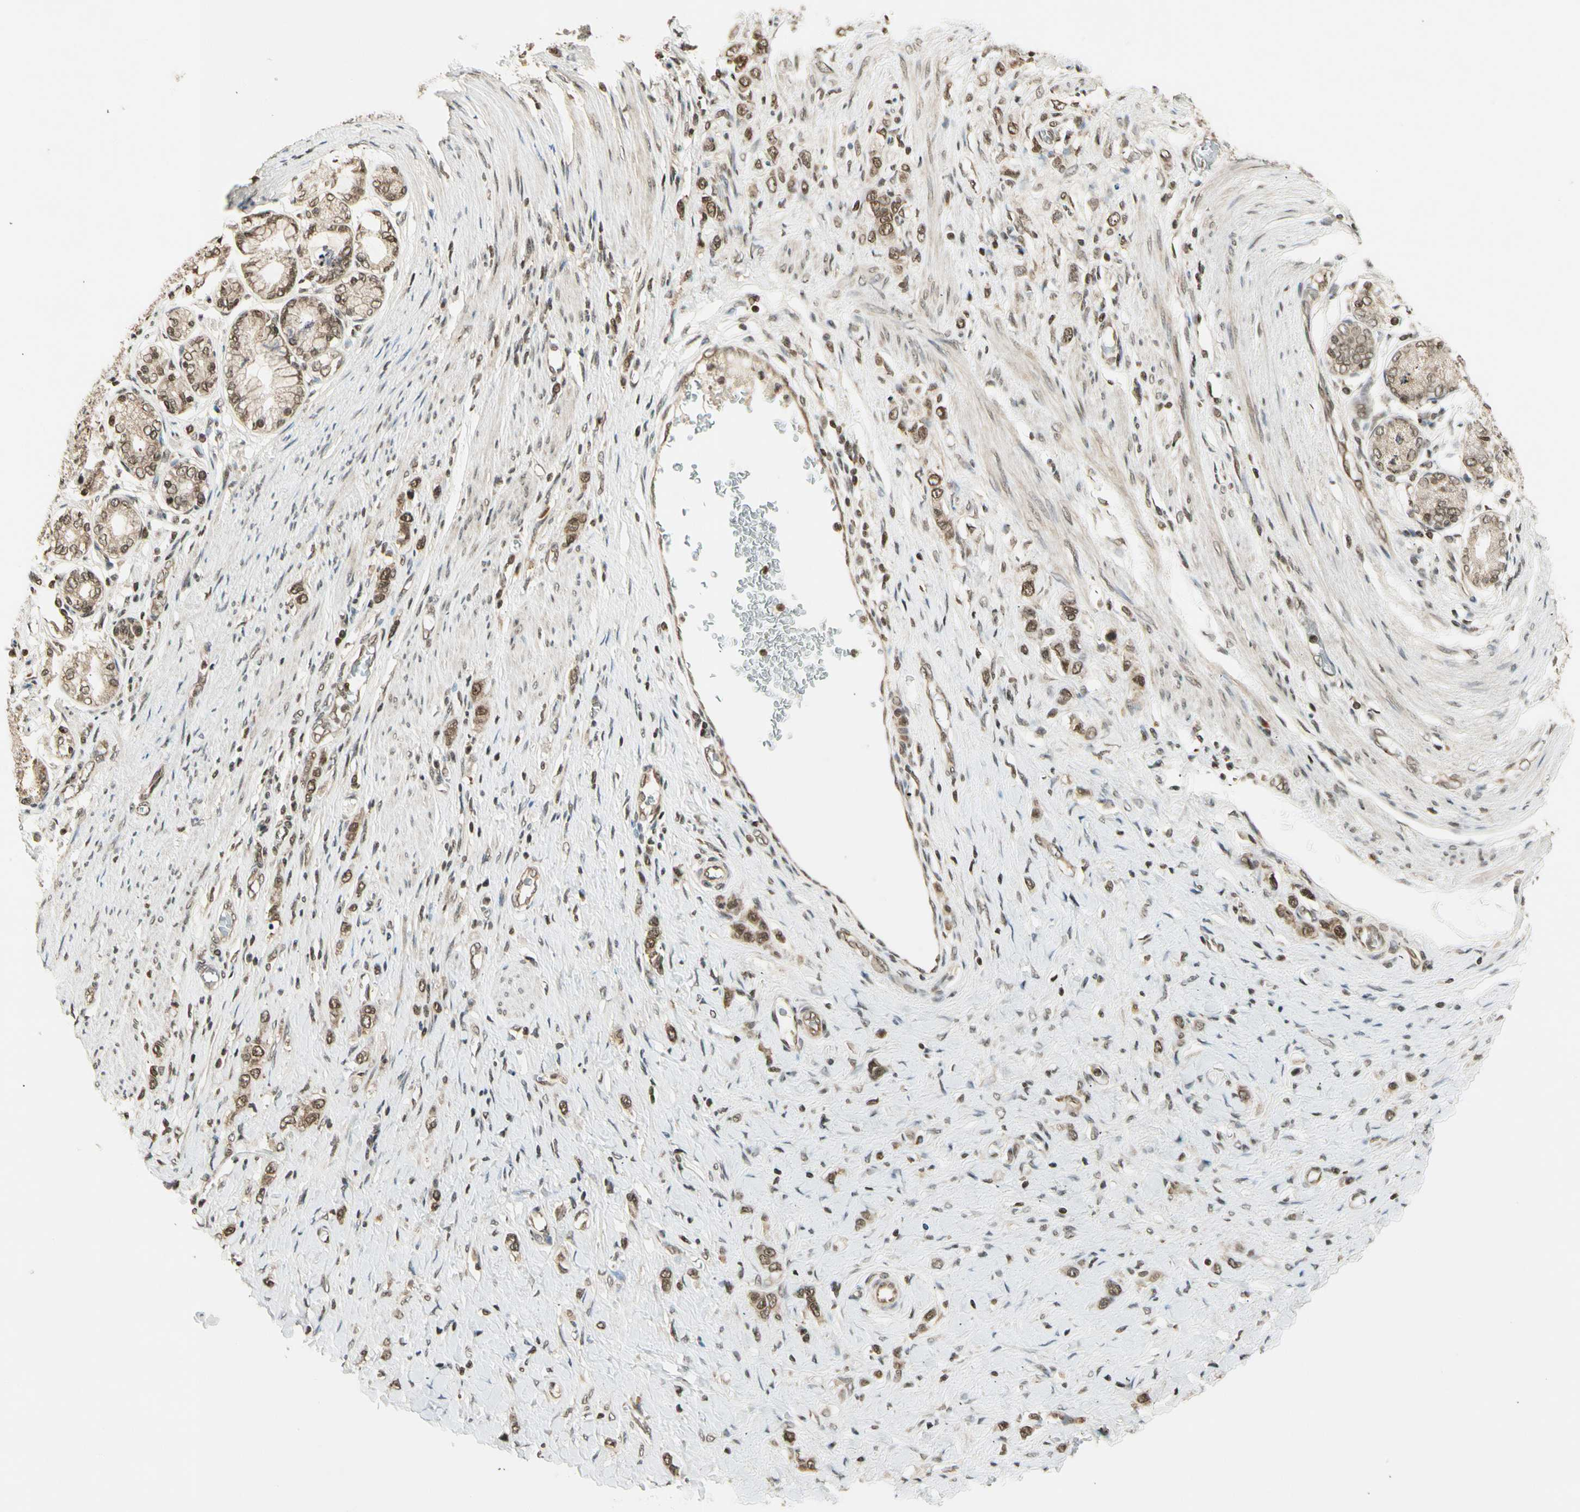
{"staining": {"intensity": "weak", "quantity": ">75%", "location": "cytoplasmic/membranous"}, "tissue": "stomach cancer", "cell_type": "Tumor cells", "image_type": "cancer", "snomed": [{"axis": "morphology", "description": "Normal tissue, NOS"}, {"axis": "morphology", "description": "Adenocarcinoma, NOS"}, {"axis": "topography", "description": "Stomach, upper"}, {"axis": "topography", "description": "Stomach"}], "caption": "Brown immunohistochemical staining in stomach cancer reveals weak cytoplasmic/membranous staining in approximately >75% of tumor cells. Ihc stains the protein of interest in brown and the nuclei are stained blue.", "gene": "SMN2", "patient": {"sex": "female", "age": 65}}